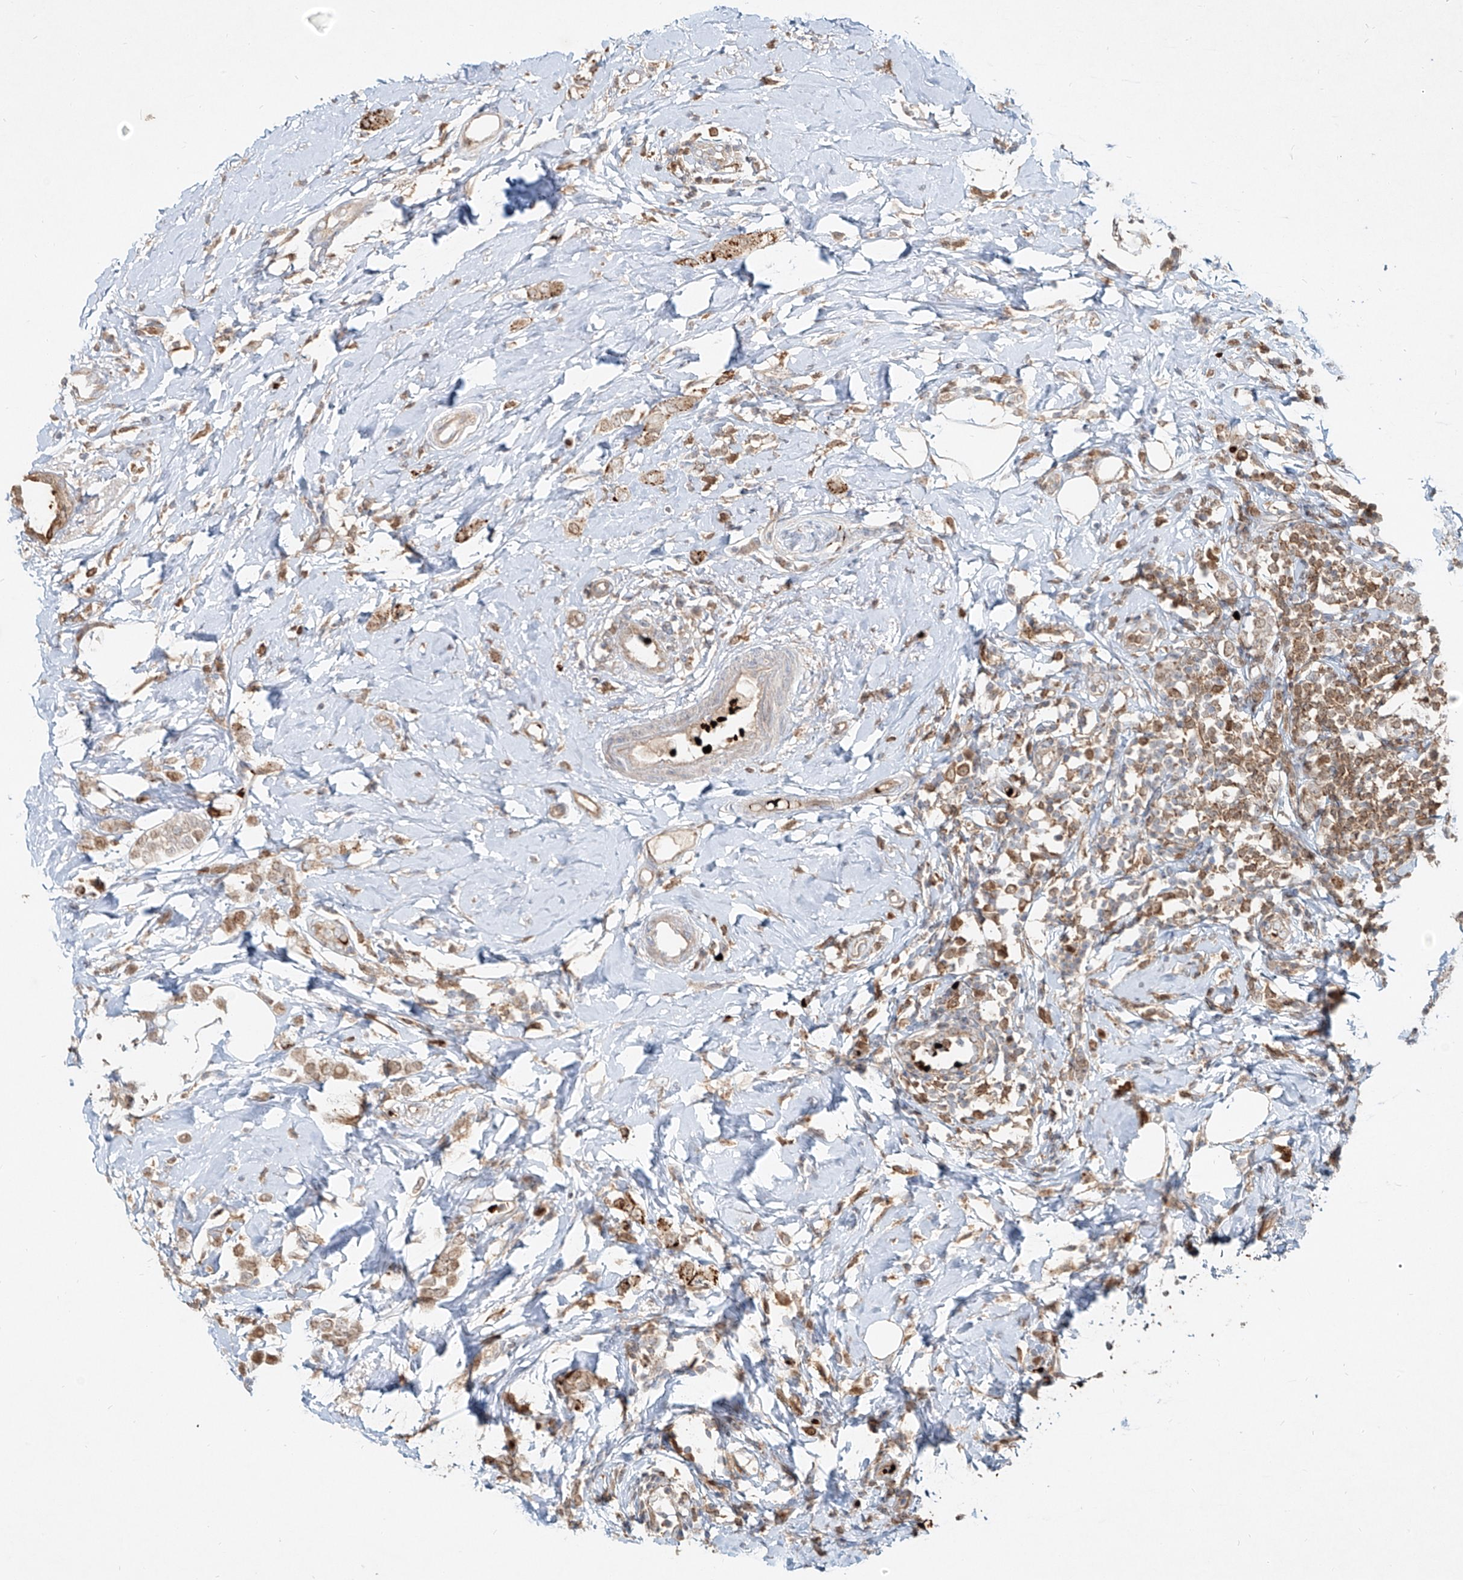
{"staining": {"intensity": "weak", "quantity": ">75%", "location": "cytoplasmic/membranous"}, "tissue": "breast cancer", "cell_type": "Tumor cells", "image_type": "cancer", "snomed": [{"axis": "morphology", "description": "Lobular carcinoma"}, {"axis": "topography", "description": "Breast"}], "caption": "A micrograph of lobular carcinoma (breast) stained for a protein displays weak cytoplasmic/membranous brown staining in tumor cells.", "gene": "FGD2", "patient": {"sex": "female", "age": 47}}